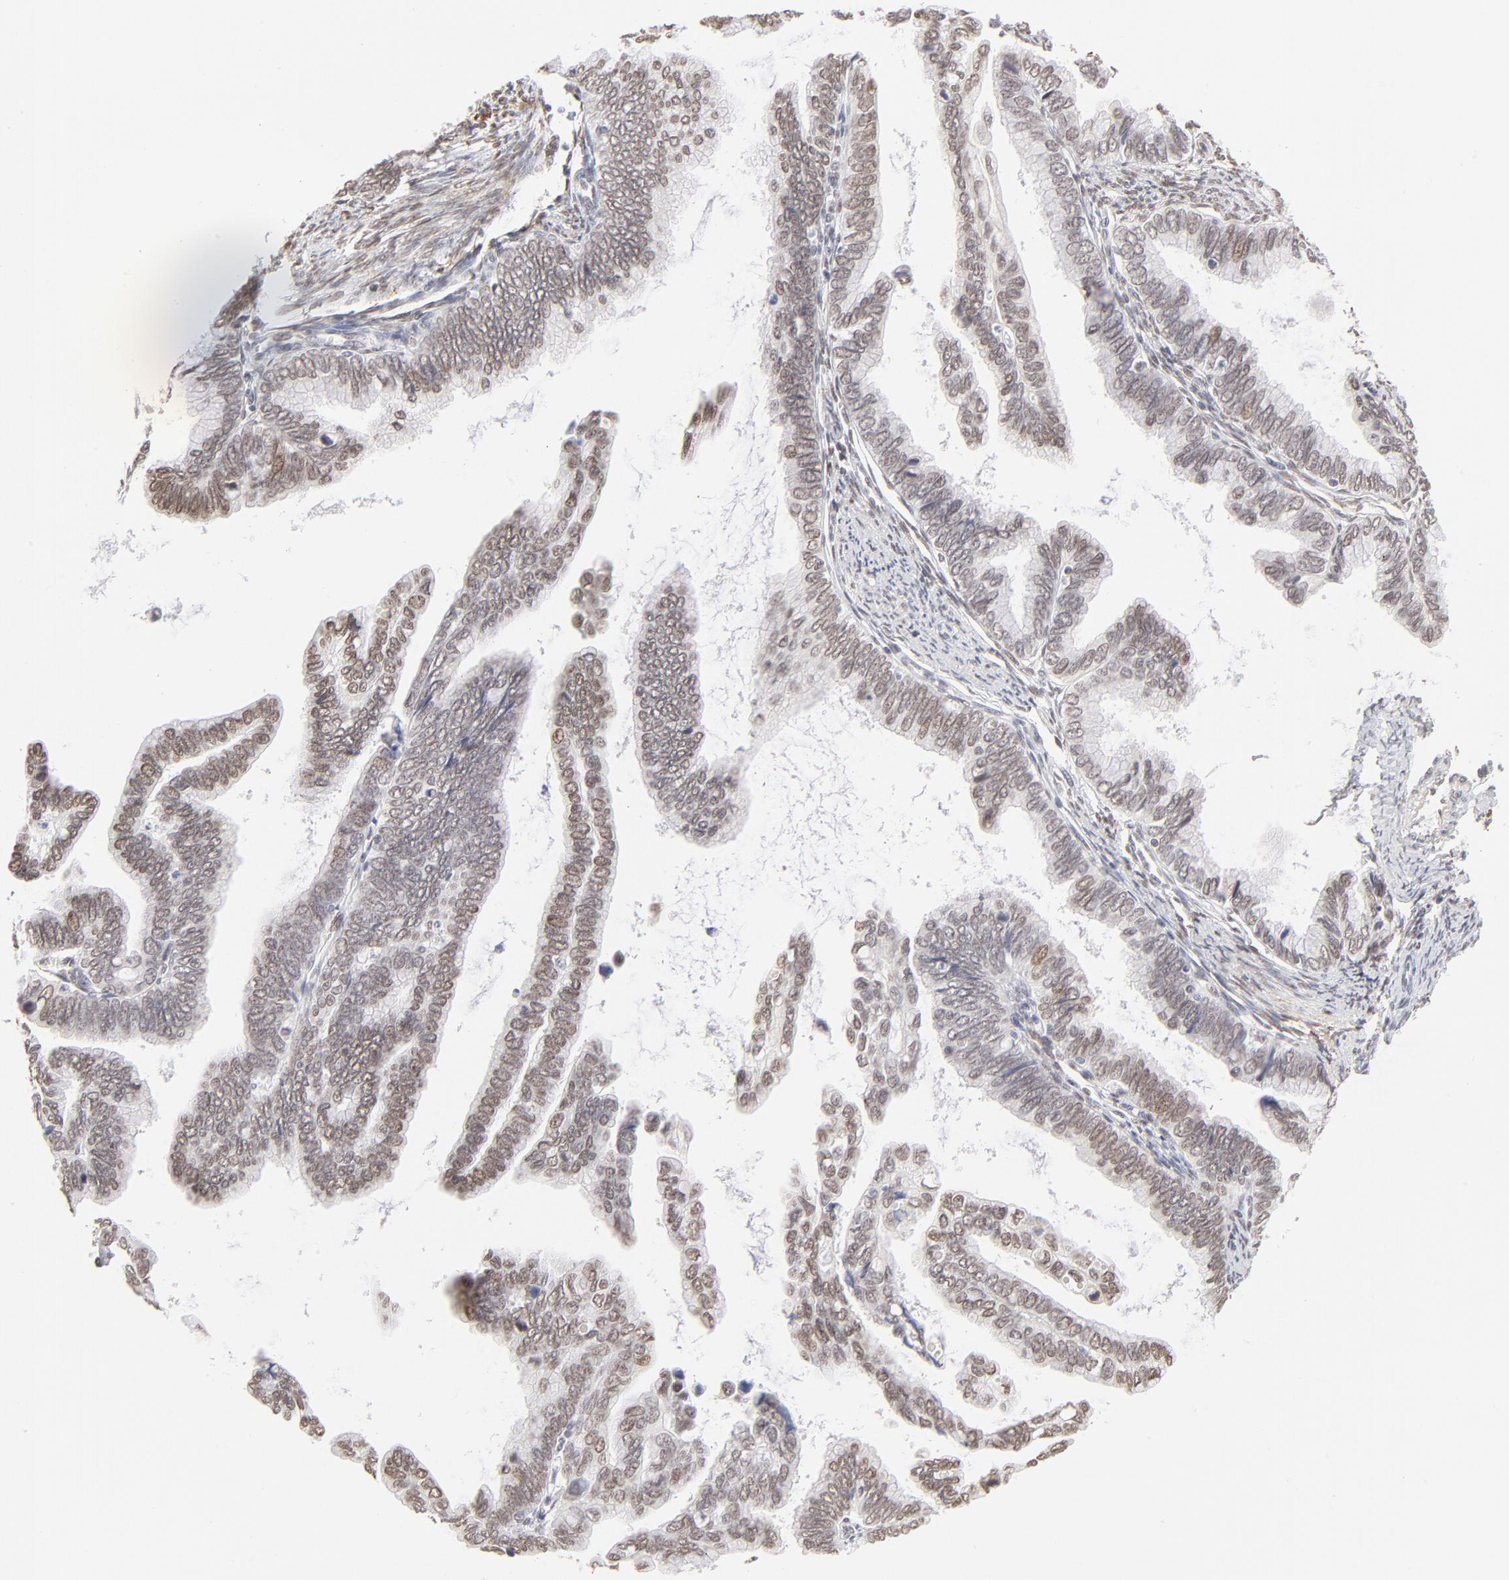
{"staining": {"intensity": "moderate", "quantity": "25%-75%", "location": "nuclear"}, "tissue": "cervical cancer", "cell_type": "Tumor cells", "image_type": "cancer", "snomed": [{"axis": "morphology", "description": "Adenocarcinoma, NOS"}, {"axis": "topography", "description": "Cervix"}], "caption": "The immunohistochemical stain highlights moderate nuclear staining in tumor cells of cervical cancer (adenocarcinoma) tissue.", "gene": "PBX1", "patient": {"sex": "female", "age": 49}}